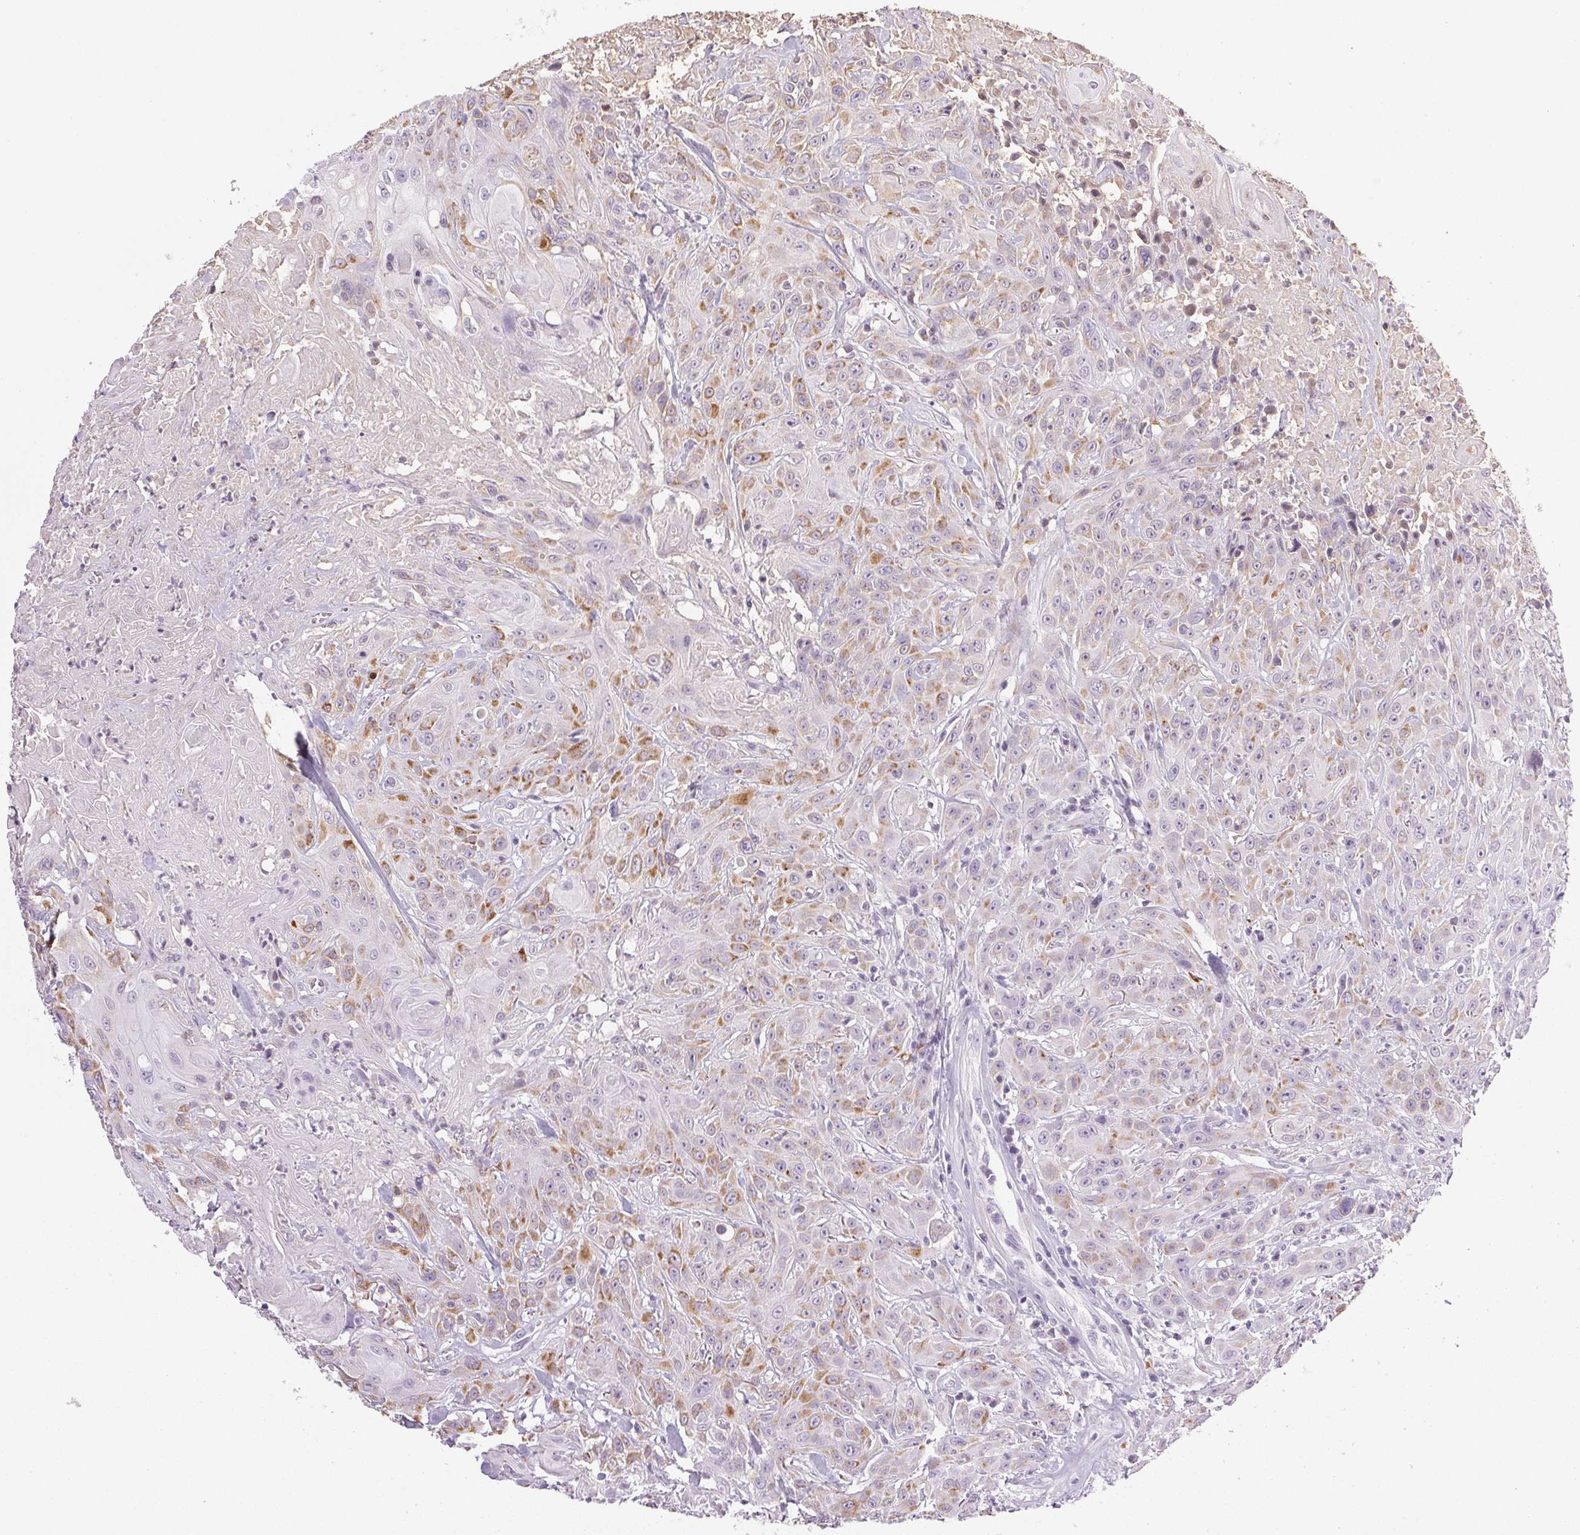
{"staining": {"intensity": "moderate", "quantity": "25%-75%", "location": "cytoplasmic/membranous"}, "tissue": "head and neck cancer", "cell_type": "Tumor cells", "image_type": "cancer", "snomed": [{"axis": "morphology", "description": "Squamous cell carcinoma, NOS"}, {"axis": "topography", "description": "Skin"}, {"axis": "topography", "description": "Head-Neck"}], "caption": "Protein staining of head and neck cancer (squamous cell carcinoma) tissue displays moderate cytoplasmic/membranous expression in approximately 25%-75% of tumor cells.", "gene": "COL7A1", "patient": {"sex": "male", "age": 80}}